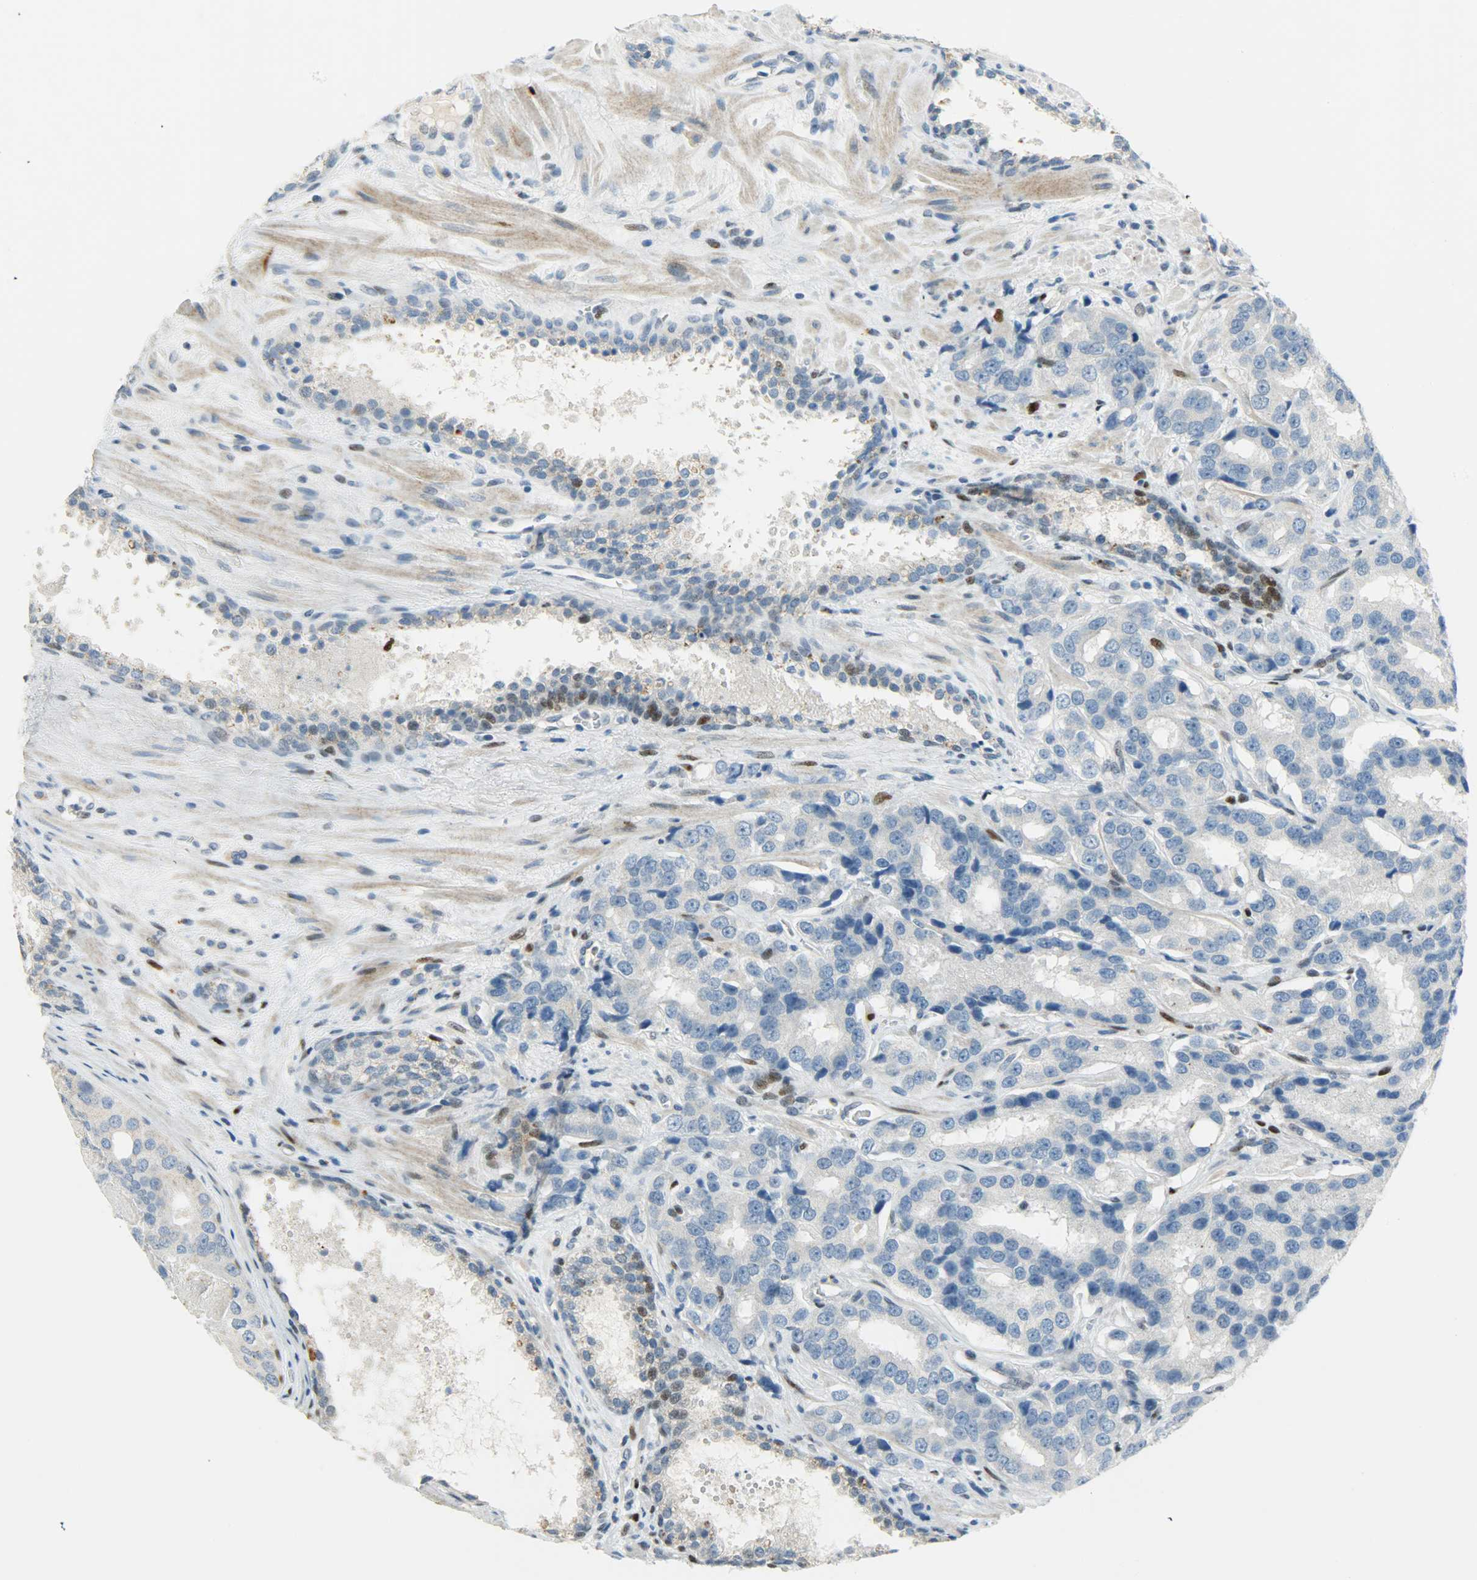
{"staining": {"intensity": "weak", "quantity": "<25%", "location": "nuclear"}, "tissue": "prostate cancer", "cell_type": "Tumor cells", "image_type": "cancer", "snomed": [{"axis": "morphology", "description": "Adenocarcinoma, High grade"}, {"axis": "topography", "description": "Prostate"}], "caption": "Immunohistochemistry (IHC) of human high-grade adenocarcinoma (prostate) displays no staining in tumor cells.", "gene": "JUNB", "patient": {"sex": "male", "age": 58}}